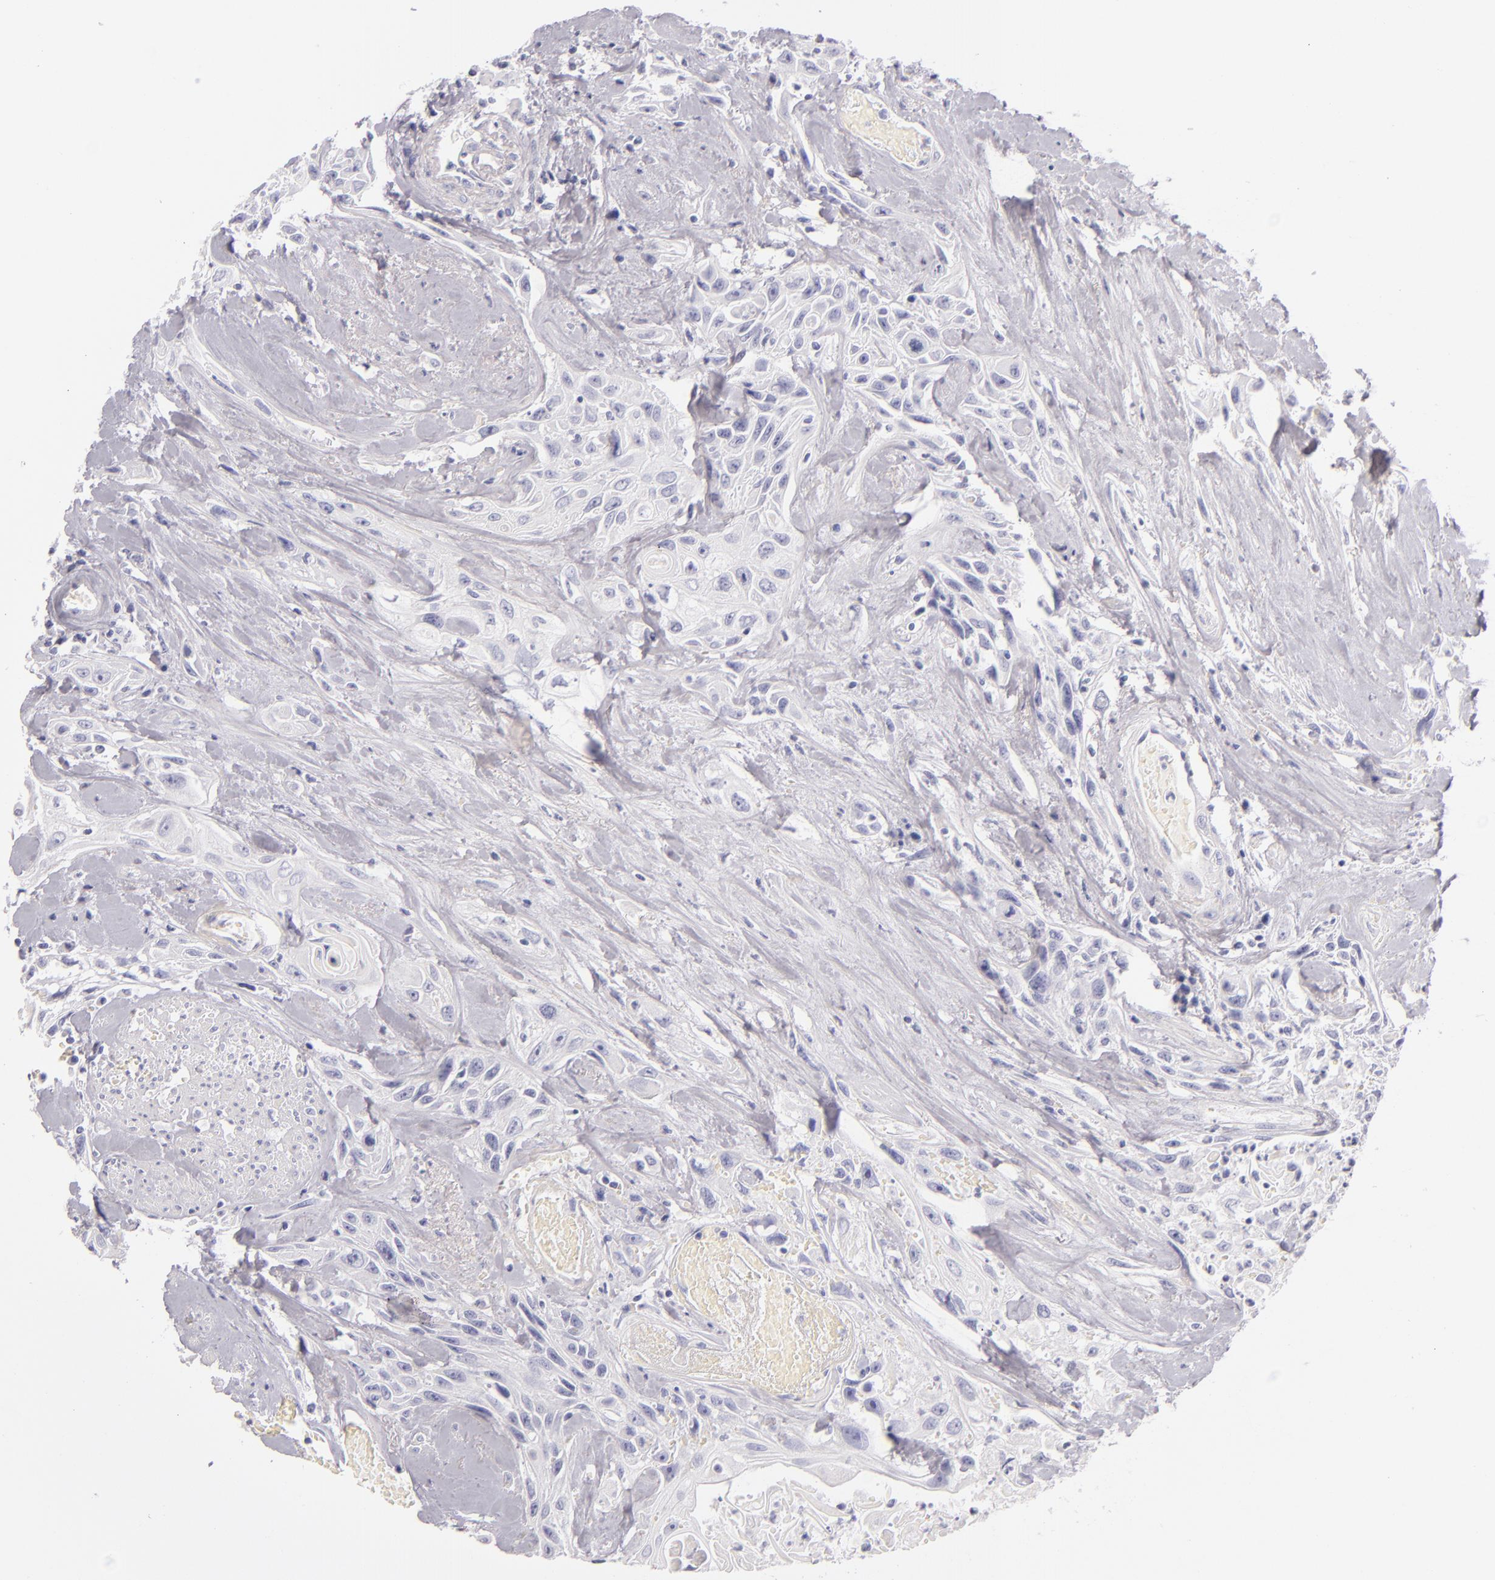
{"staining": {"intensity": "negative", "quantity": "none", "location": "none"}, "tissue": "urothelial cancer", "cell_type": "Tumor cells", "image_type": "cancer", "snomed": [{"axis": "morphology", "description": "Urothelial carcinoma, High grade"}, {"axis": "topography", "description": "Urinary bladder"}], "caption": "This is an IHC photomicrograph of human urothelial cancer. There is no expression in tumor cells.", "gene": "FABP1", "patient": {"sex": "female", "age": 84}}